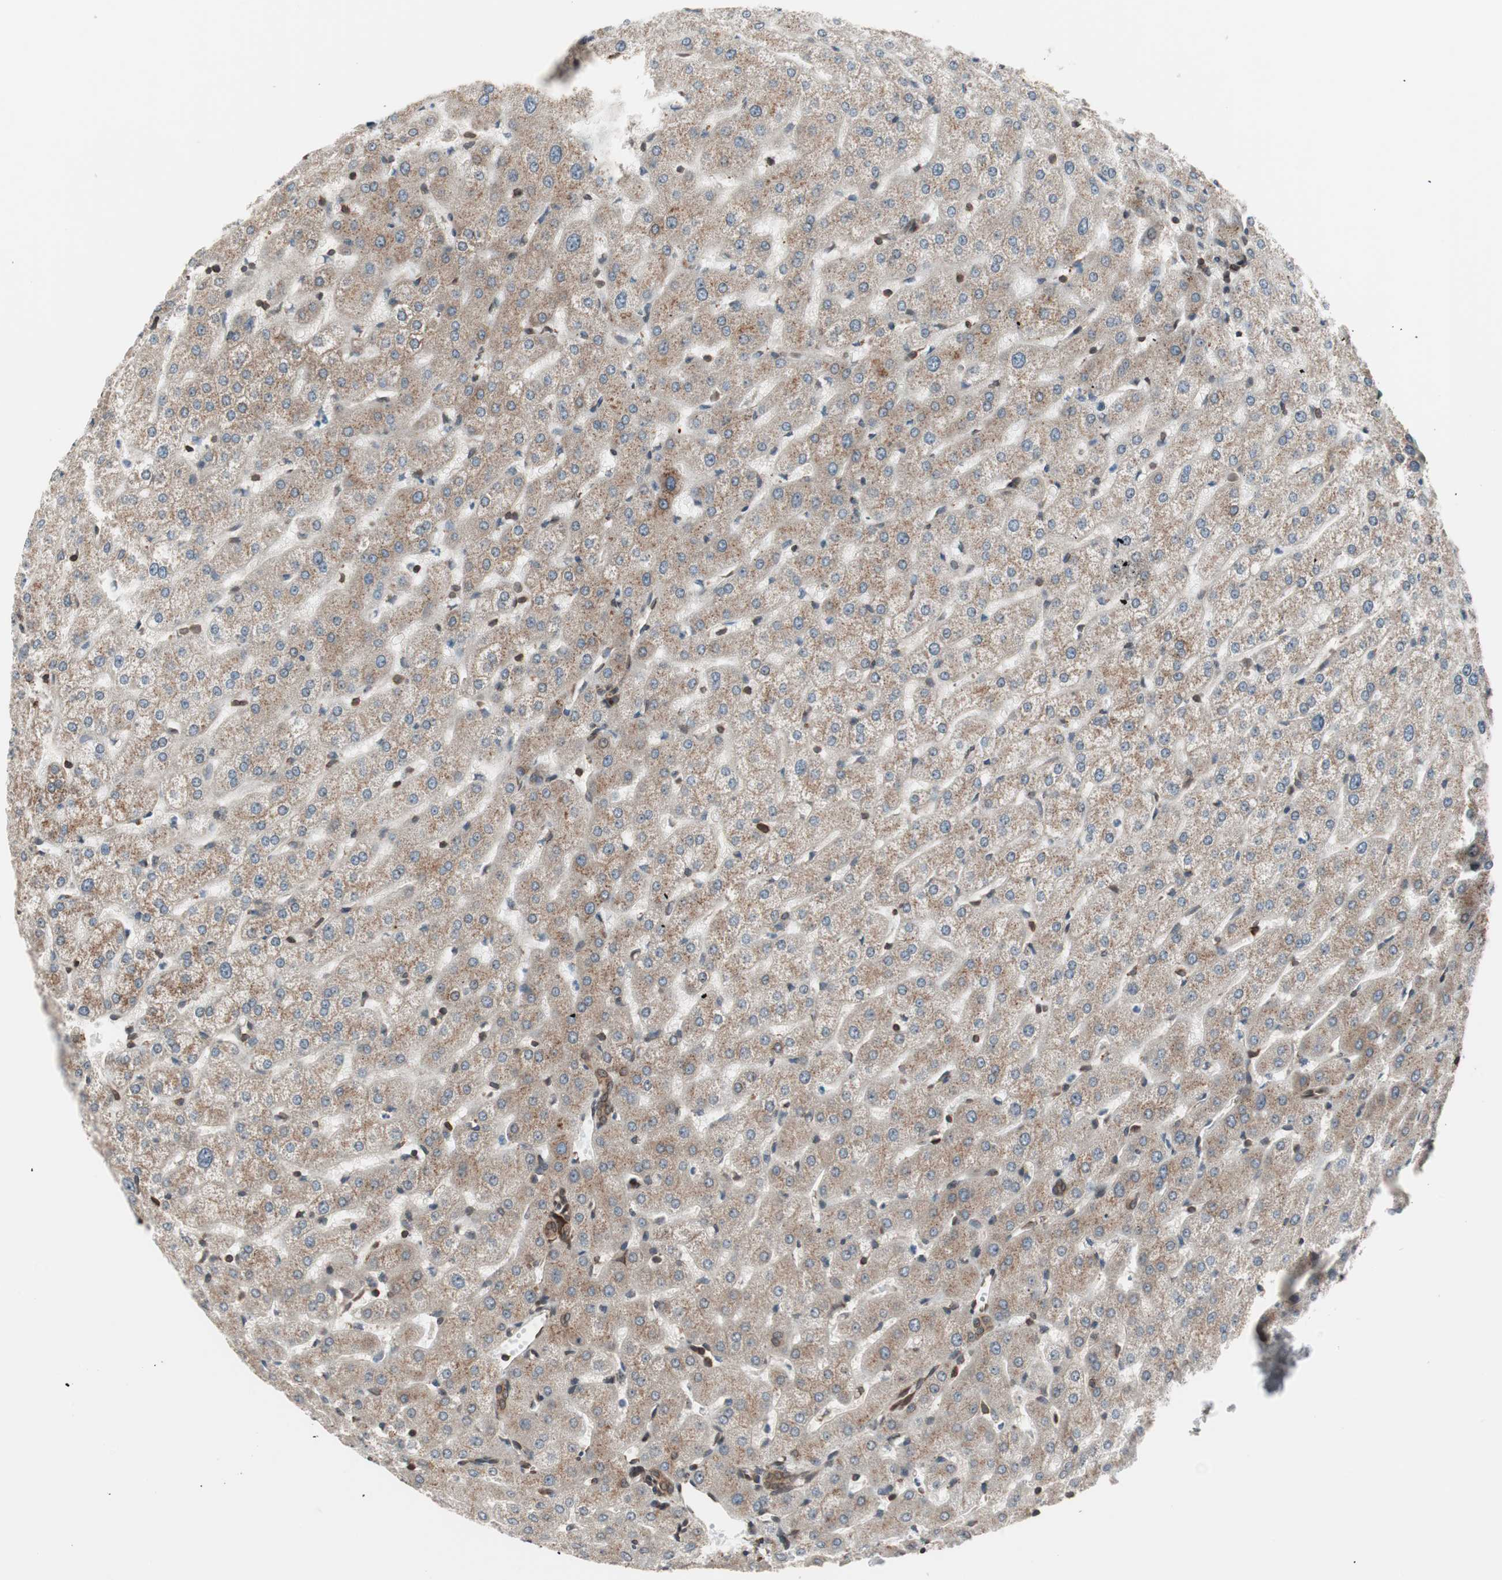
{"staining": {"intensity": "moderate", "quantity": ">75%", "location": "cytoplasmic/membranous"}, "tissue": "liver", "cell_type": "Cholangiocytes", "image_type": "normal", "snomed": [{"axis": "morphology", "description": "Normal tissue, NOS"}, {"axis": "morphology", "description": "Fibrosis, NOS"}, {"axis": "topography", "description": "Liver"}], "caption": "Moderate cytoplasmic/membranous protein staining is appreciated in about >75% of cholangiocytes in liver. Using DAB (brown) and hematoxylin (blue) stains, captured at high magnification using brightfield microscopy.", "gene": "NUP62", "patient": {"sex": "female", "age": 29}}